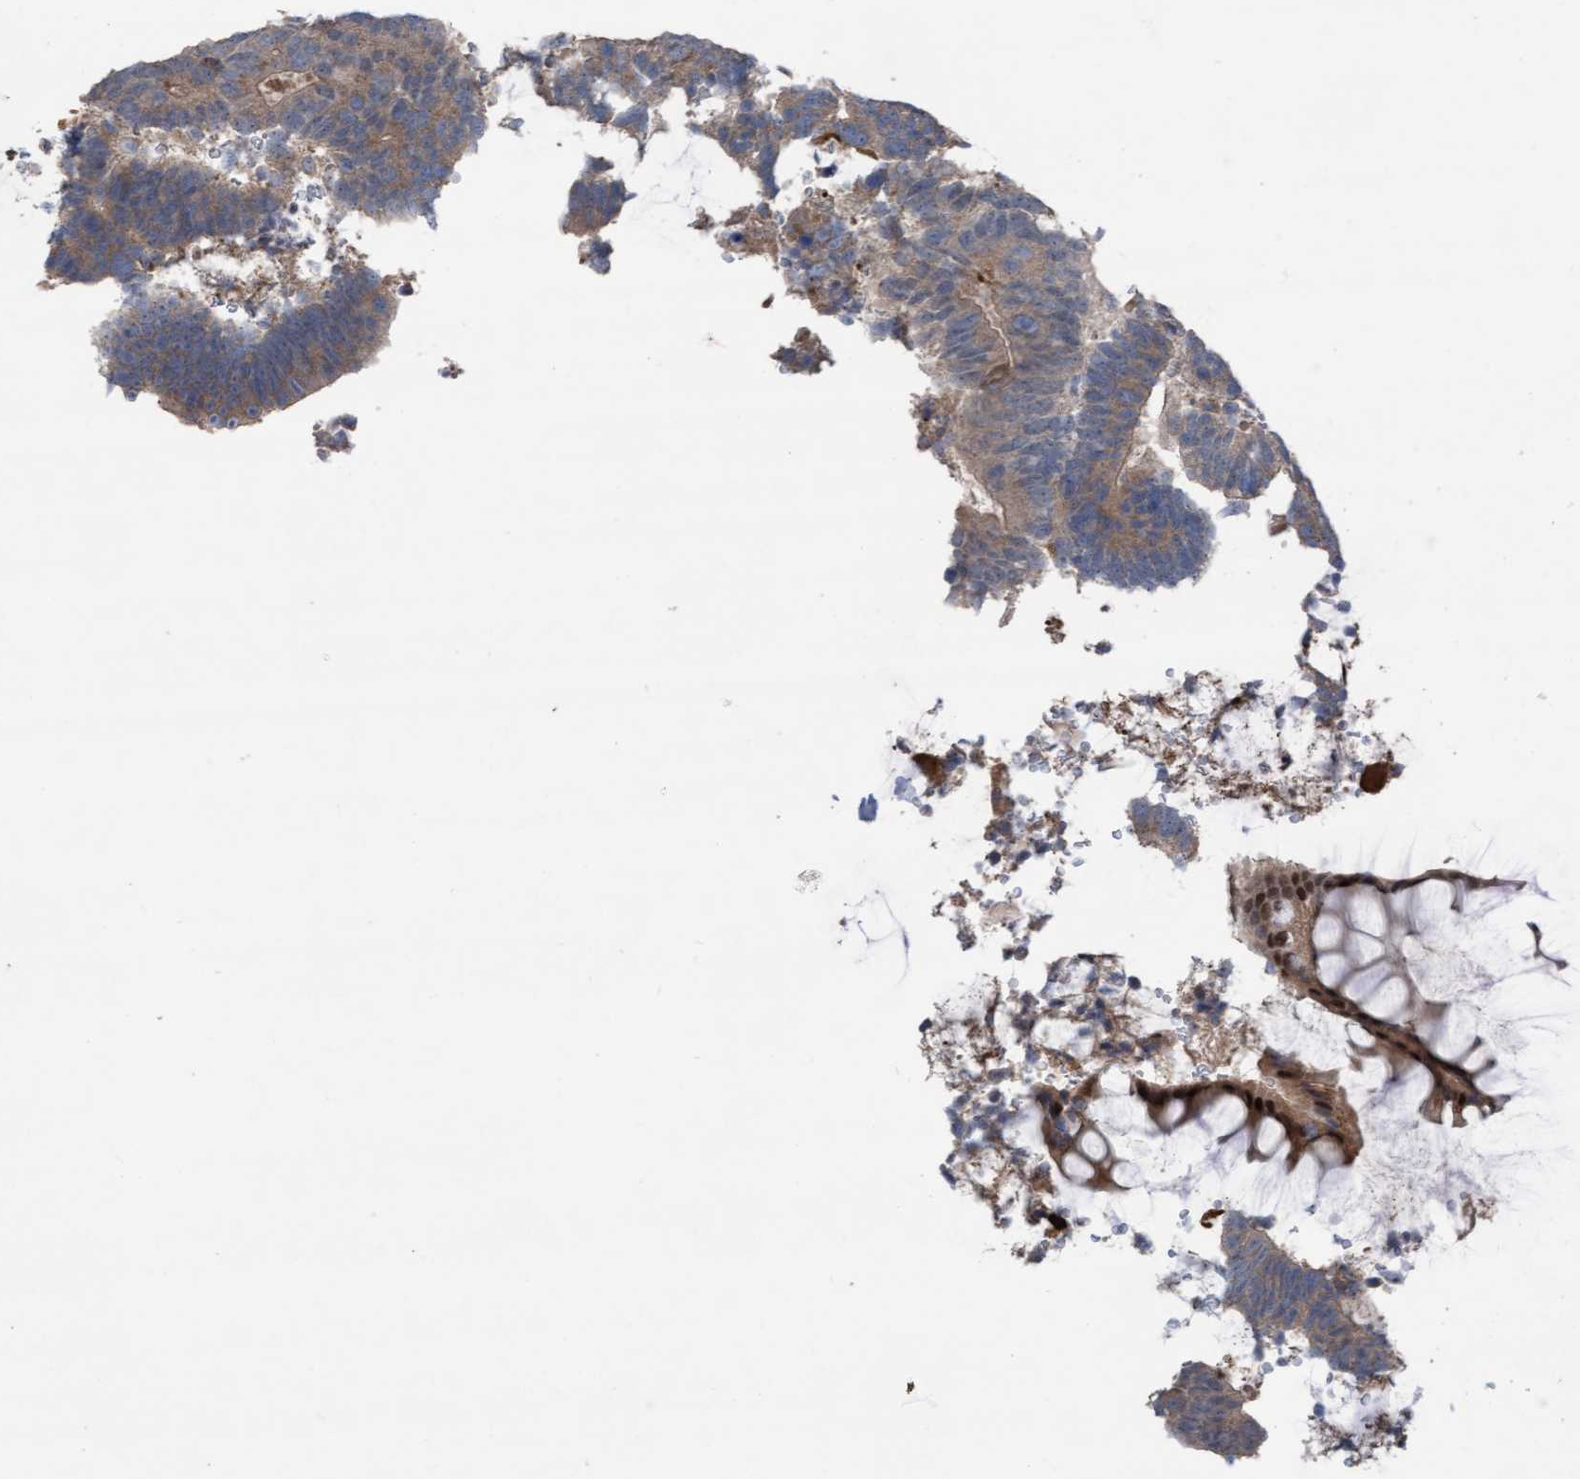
{"staining": {"intensity": "weak", "quantity": ">75%", "location": "cytoplasmic/membranous"}, "tissue": "colorectal cancer", "cell_type": "Tumor cells", "image_type": "cancer", "snomed": [{"axis": "morphology", "description": "Adenocarcinoma, NOS"}, {"axis": "topography", "description": "Colon"}], "caption": "Human colorectal adenocarcinoma stained for a protein (brown) displays weak cytoplasmic/membranous positive expression in about >75% of tumor cells.", "gene": "KLHL26", "patient": {"sex": "male", "age": 56}}